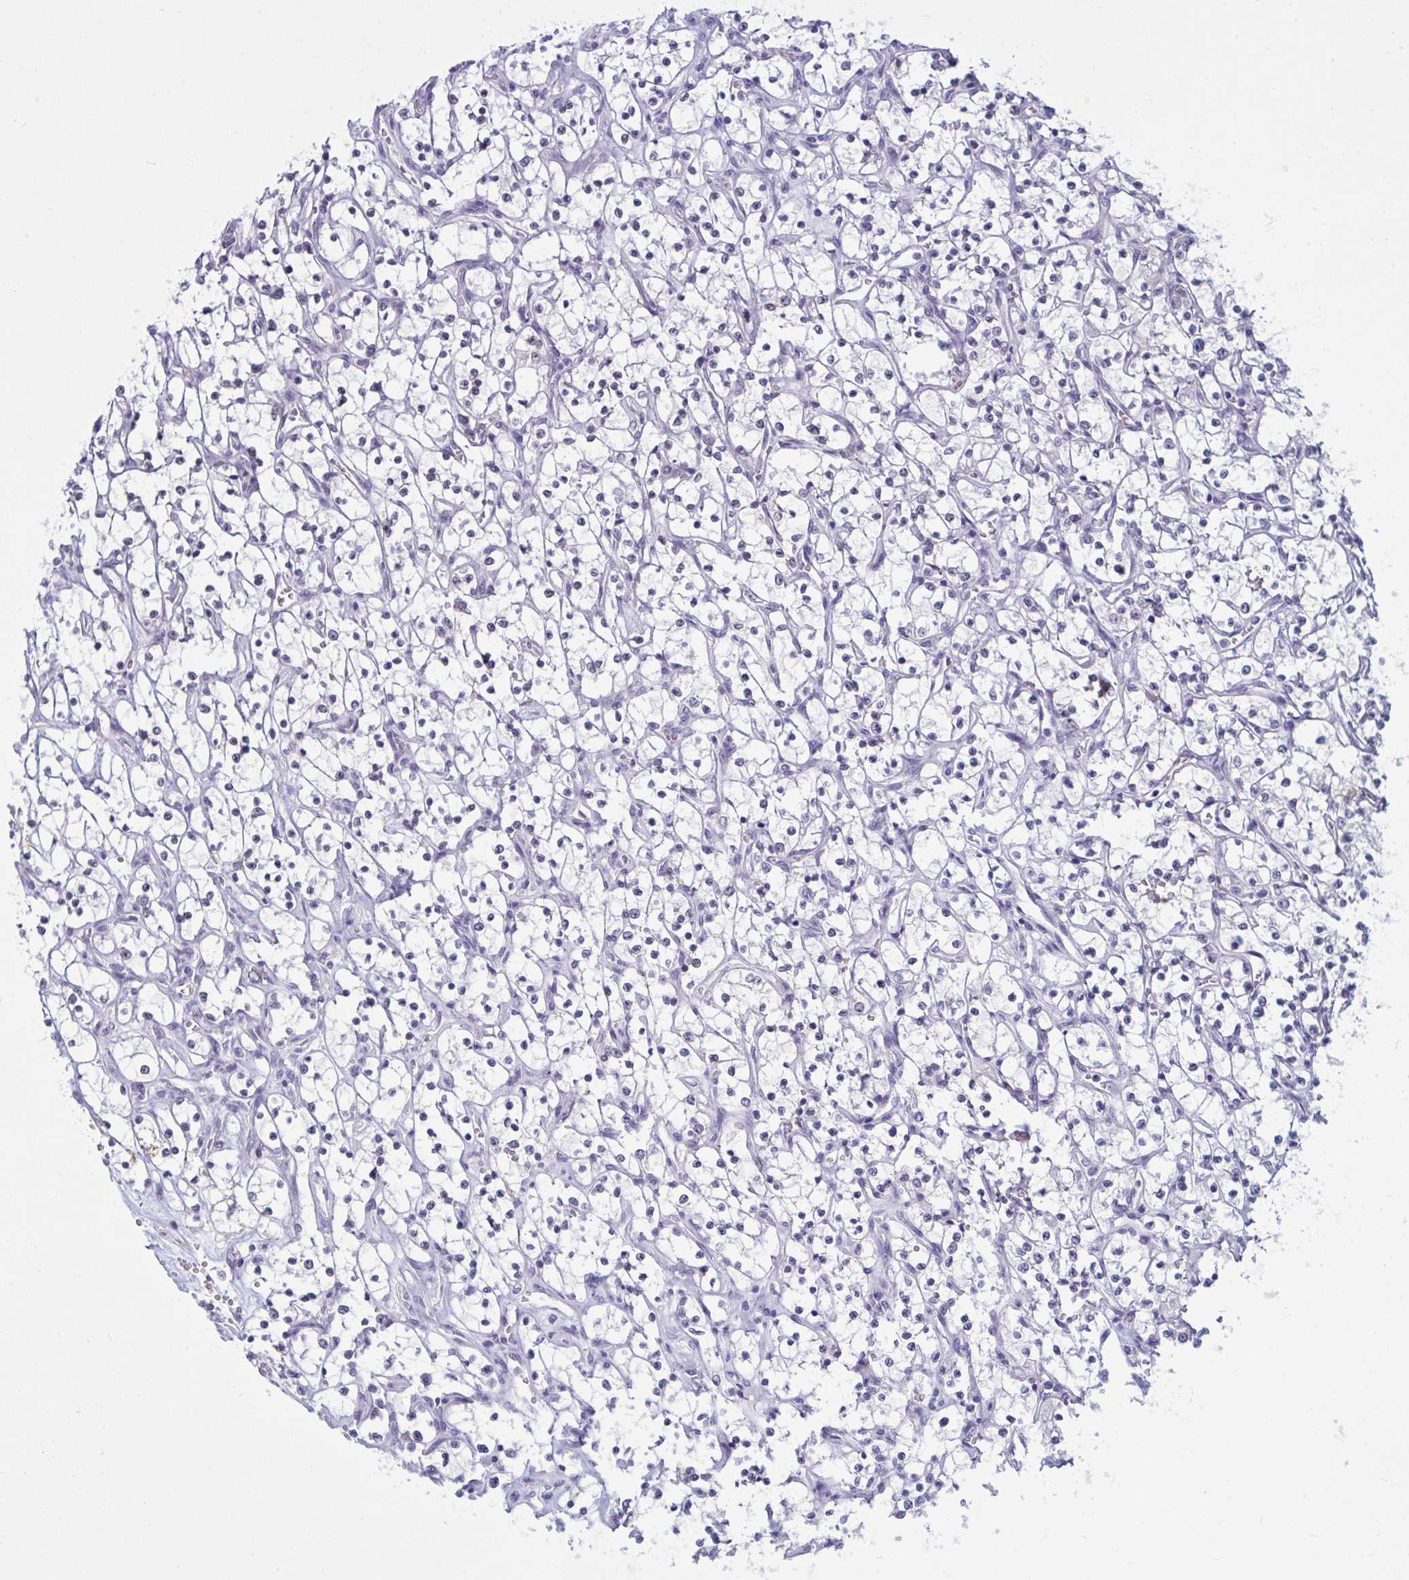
{"staining": {"intensity": "negative", "quantity": "none", "location": "none"}, "tissue": "renal cancer", "cell_type": "Tumor cells", "image_type": "cancer", "snomed": [{"axis": "morphology", "description": "Adenocarcinoma, NOS"}, {"axis": "topography", "description": "Kidney"}], "caption": "Histopathology image shows no significant protein expression in tumor cells of renal cancer (adenocarcinoma). Nuclei are stained in blue.", "gene": "TGM6", "patient": {"sex": "female", "age": 69}}